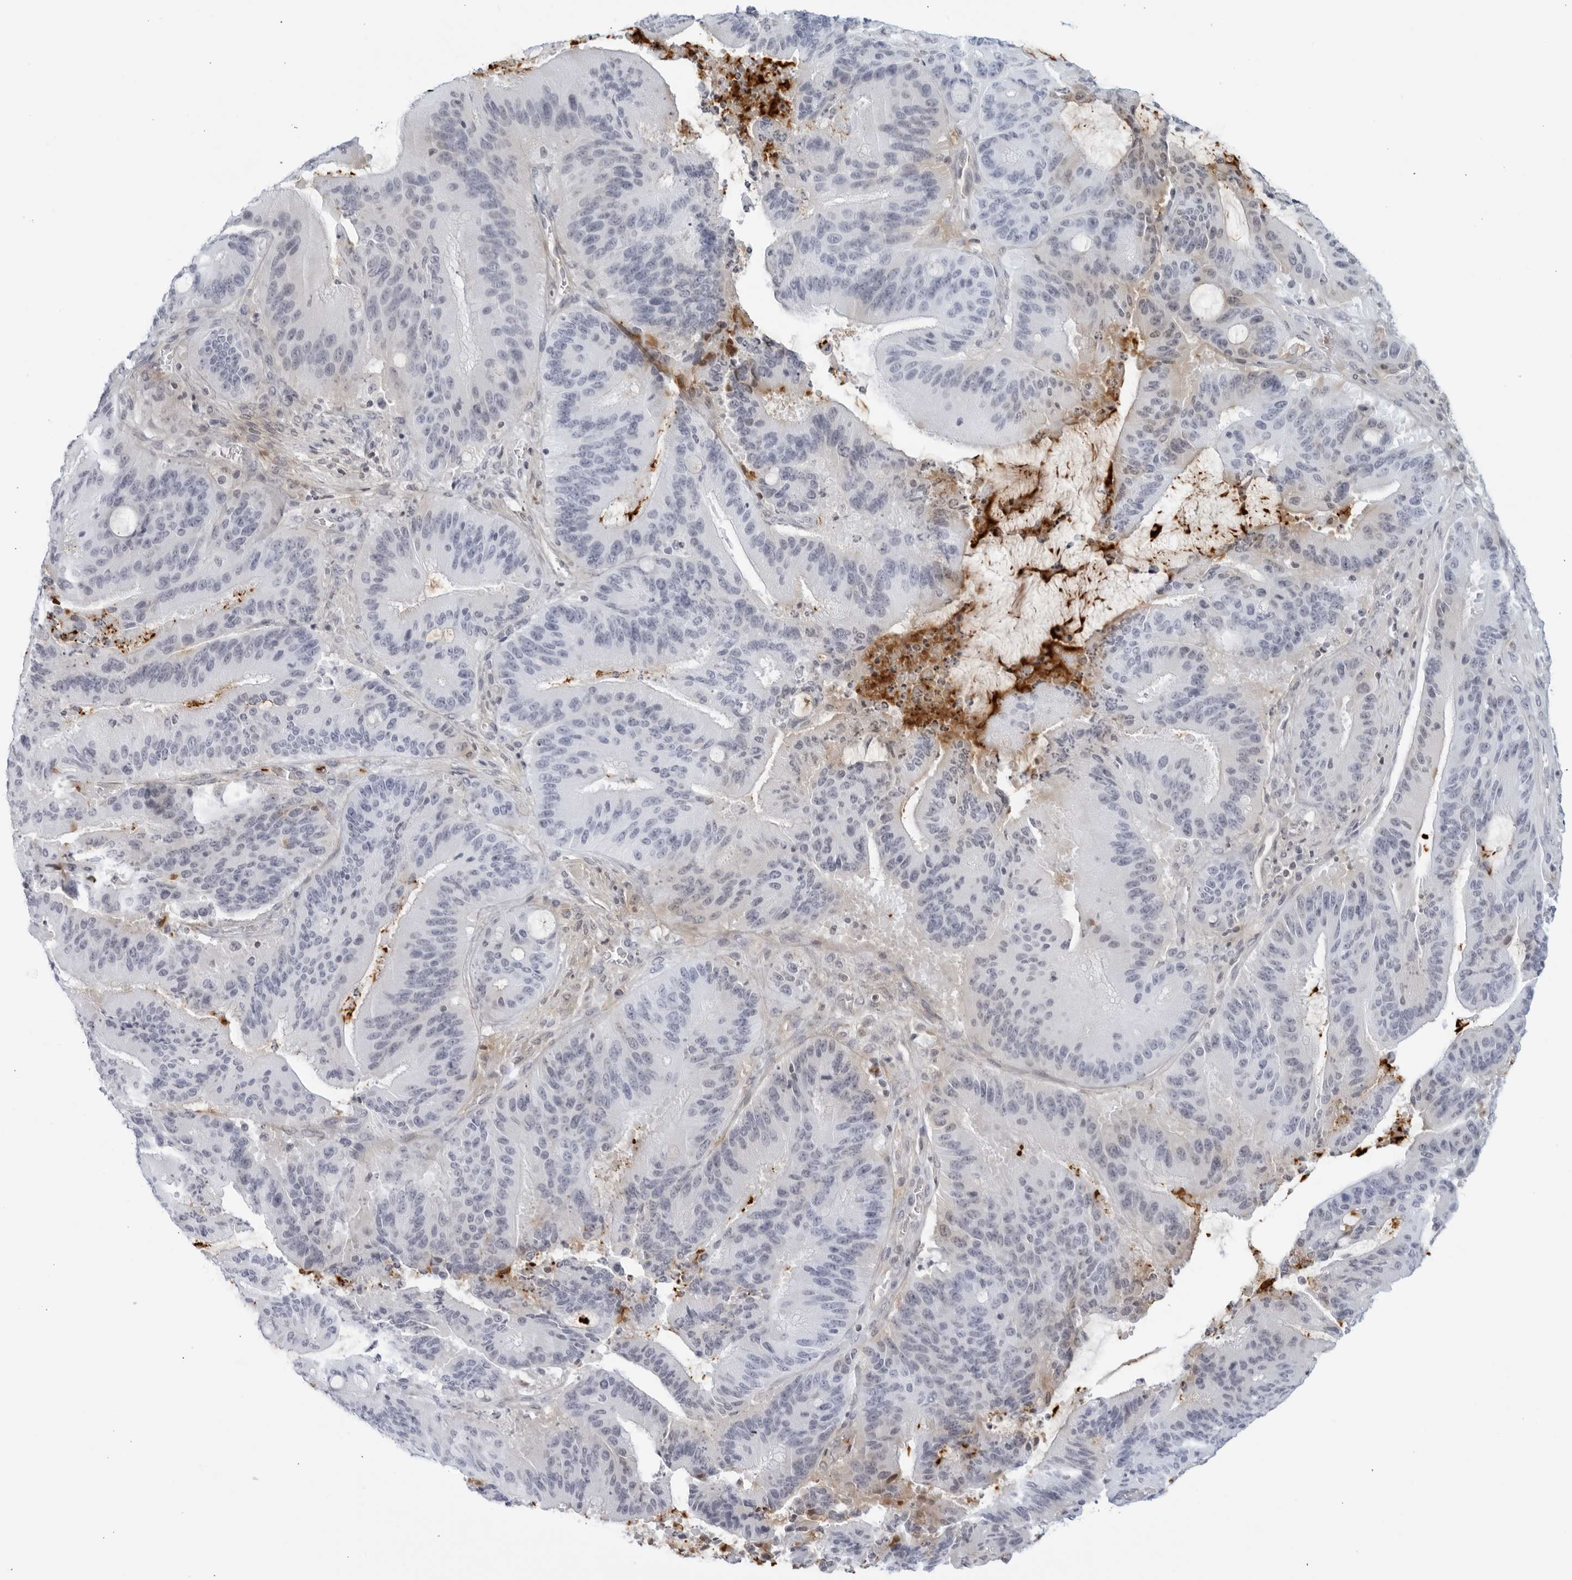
{"staining": {"intensity": "negative", "quantity": "none", "location": "none"}, "tissue": "liver cancer", "cell_type": "Tumor cells", "image_type": "cancer", "snomed": [{"axis": "morphology", "description": "Normal tissue, NOS"}, {"axis": "morphology", "description": "Cholangiocarcinoma"}, {"axis": "topography", "description": "Liver"}, {"axis": "topography", "description": "Peripheral nerve tissue"}], "caption": "Tumor cells show no significant staining in liver cancer (cholangiocarcinoma).", "gene": "FGG", "patient": {"sex": "female", "age": 73}}